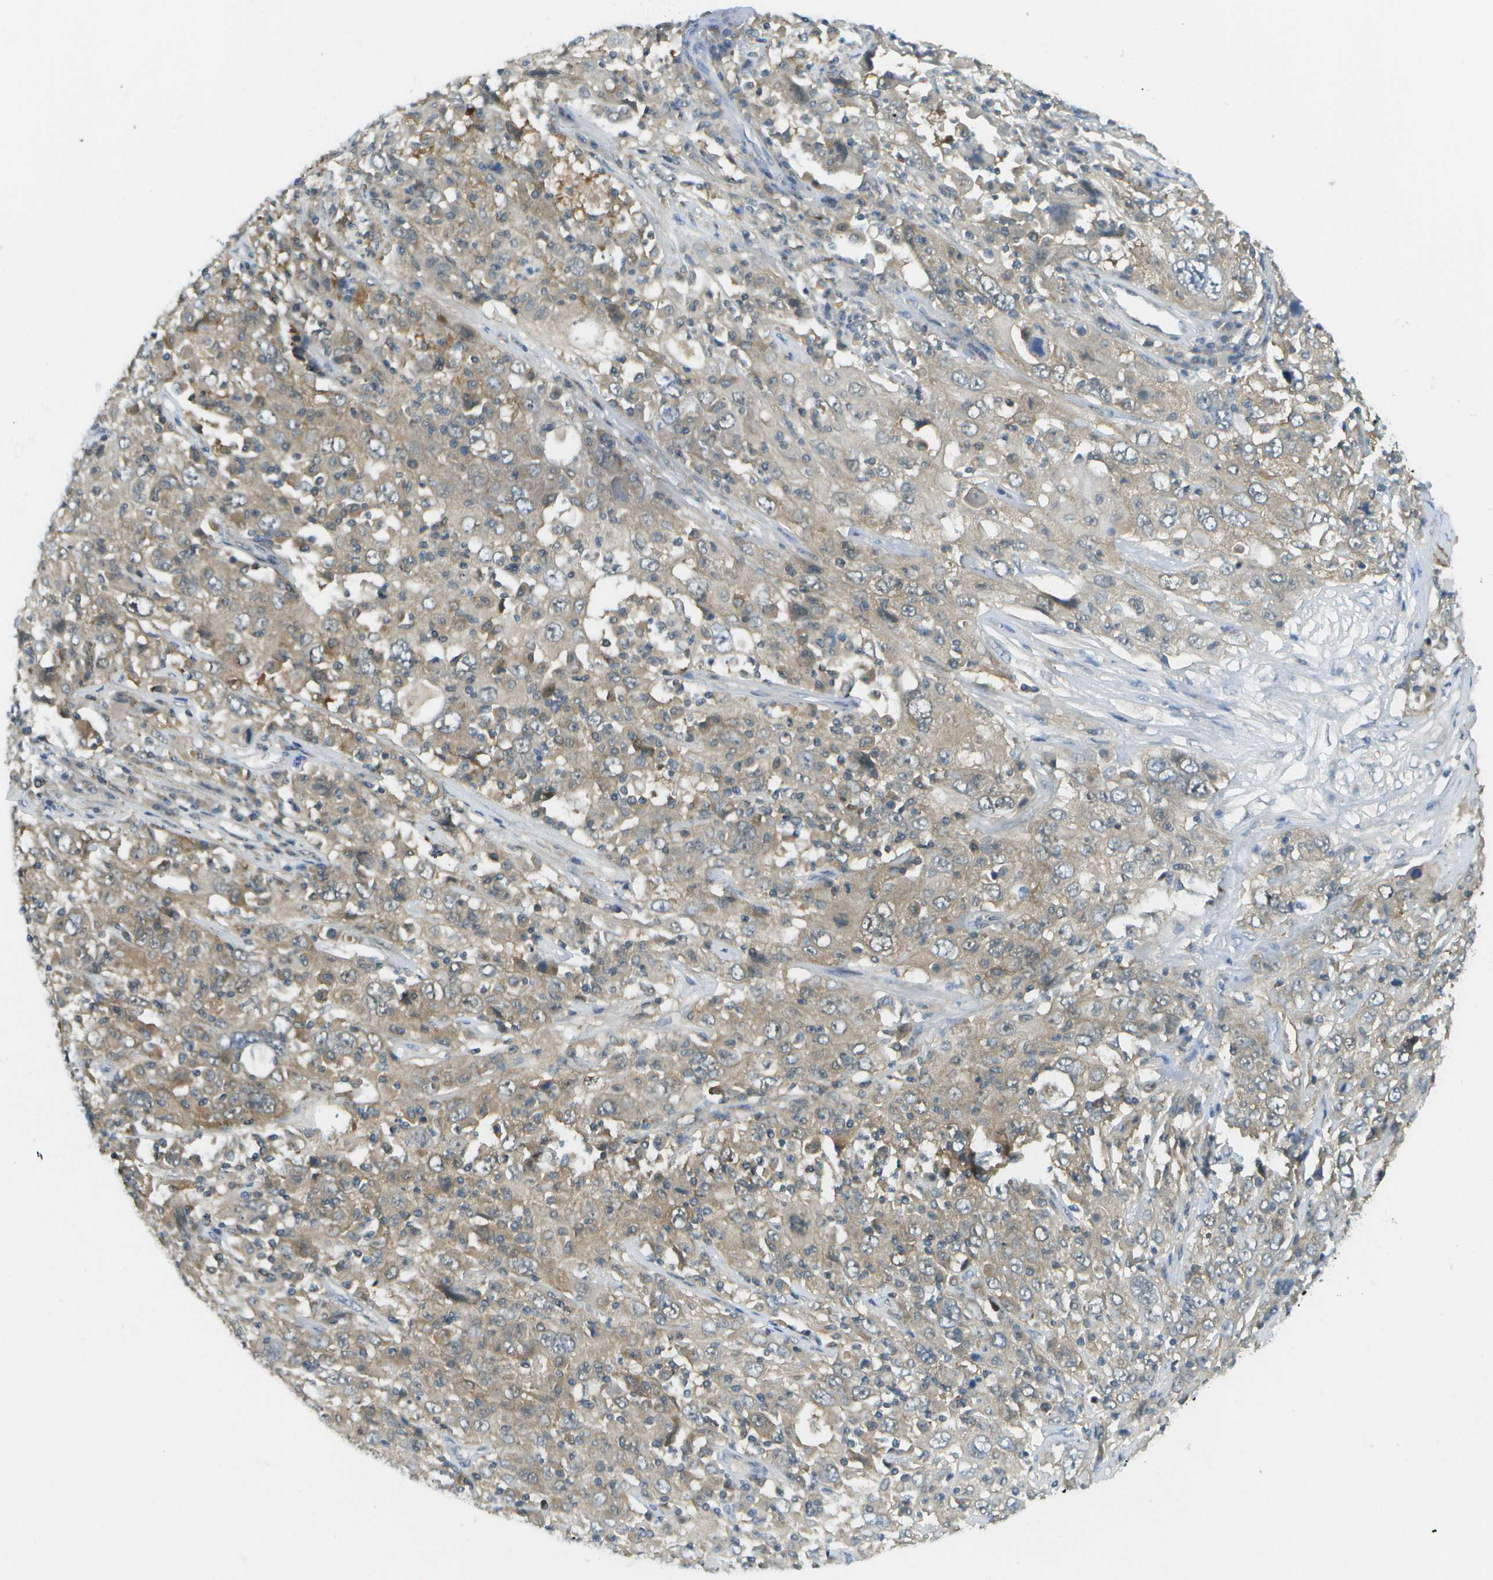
{"staining": {"intensity": "weak", "quantity": ">75%", "location": "cytoplasmic/membranous"}, "tissue": "cervical cancer", "cell_type": "Tumor cells", "image_type": "cancer", "snomed": [{"axis": "morphology", "description": "Squamous cell carcinoma, NOS"}, {"axis": "topography", "description": "Cervix"}], "caption": "Protein expression analysis of cervical cancer exhibits weak cytoplasmic/membranous positivity in approximately >75% of tumor cells.", "gene": "CDH23", "patient": {"sex": "female", "age": 46}}